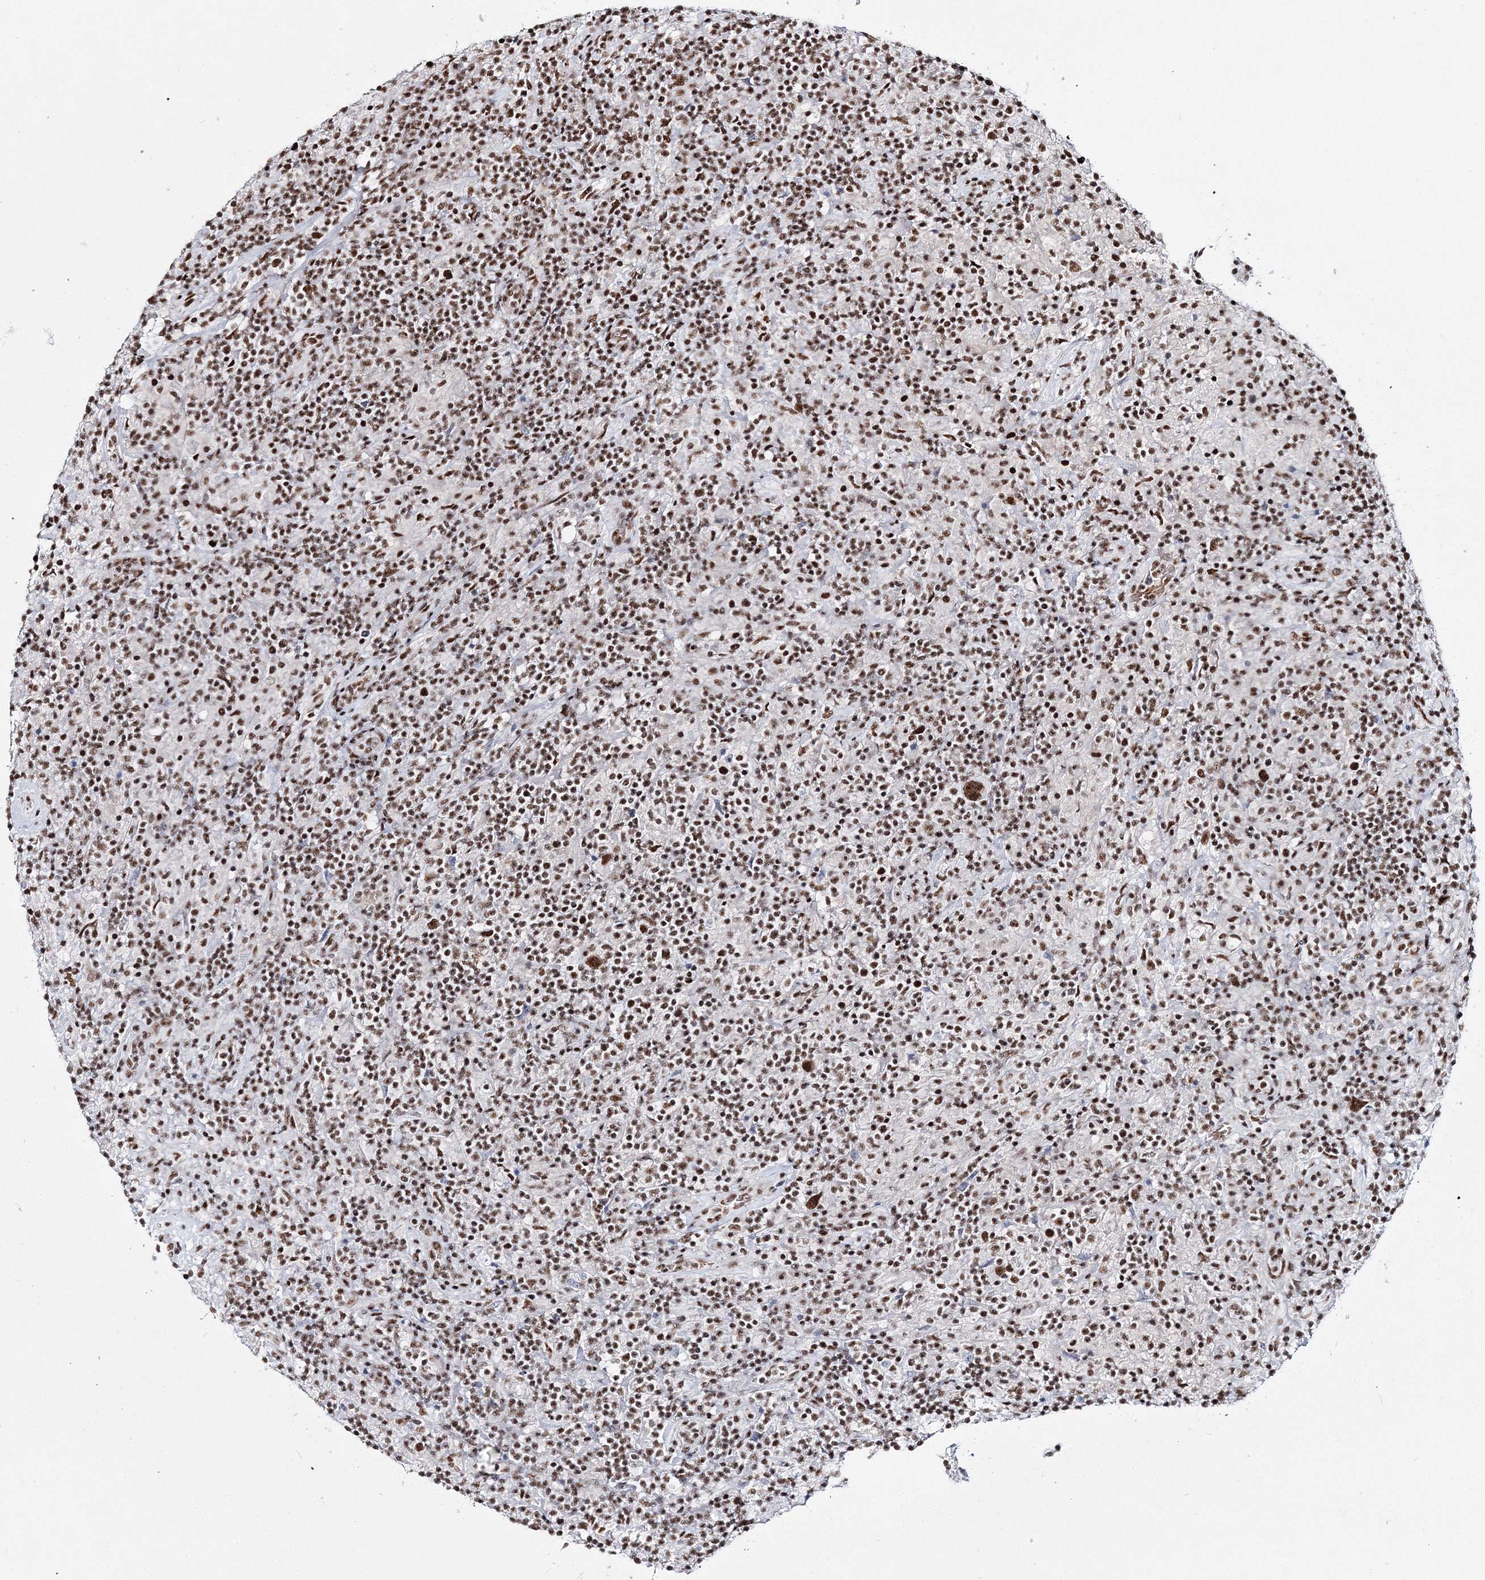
{"staining": {"intensity": "strong", "quantity": ">75%", "location": "nuclear"}, "tissue": "lymphoma", "cell_type": "Tumor cells", "image_type": "cancer", "snomed": [{"axis": "morphology", "description": "Hodgkin's disease, NOS"}, {"axis": "topography", "description": "Lymph node"}], "caption": "The photomicrograph displays staining of lymphoma, revealing strong nuclear protein expression (brown color) within tumor cells. The protein is stained brown, and the nuclei are stained in blue (DAB (3,3'-diaminobenzidine) IHC with brightfield microscopy, high magnification).", "gene": "QRICH1", "patient": {"sex": "male", "age": 70}}